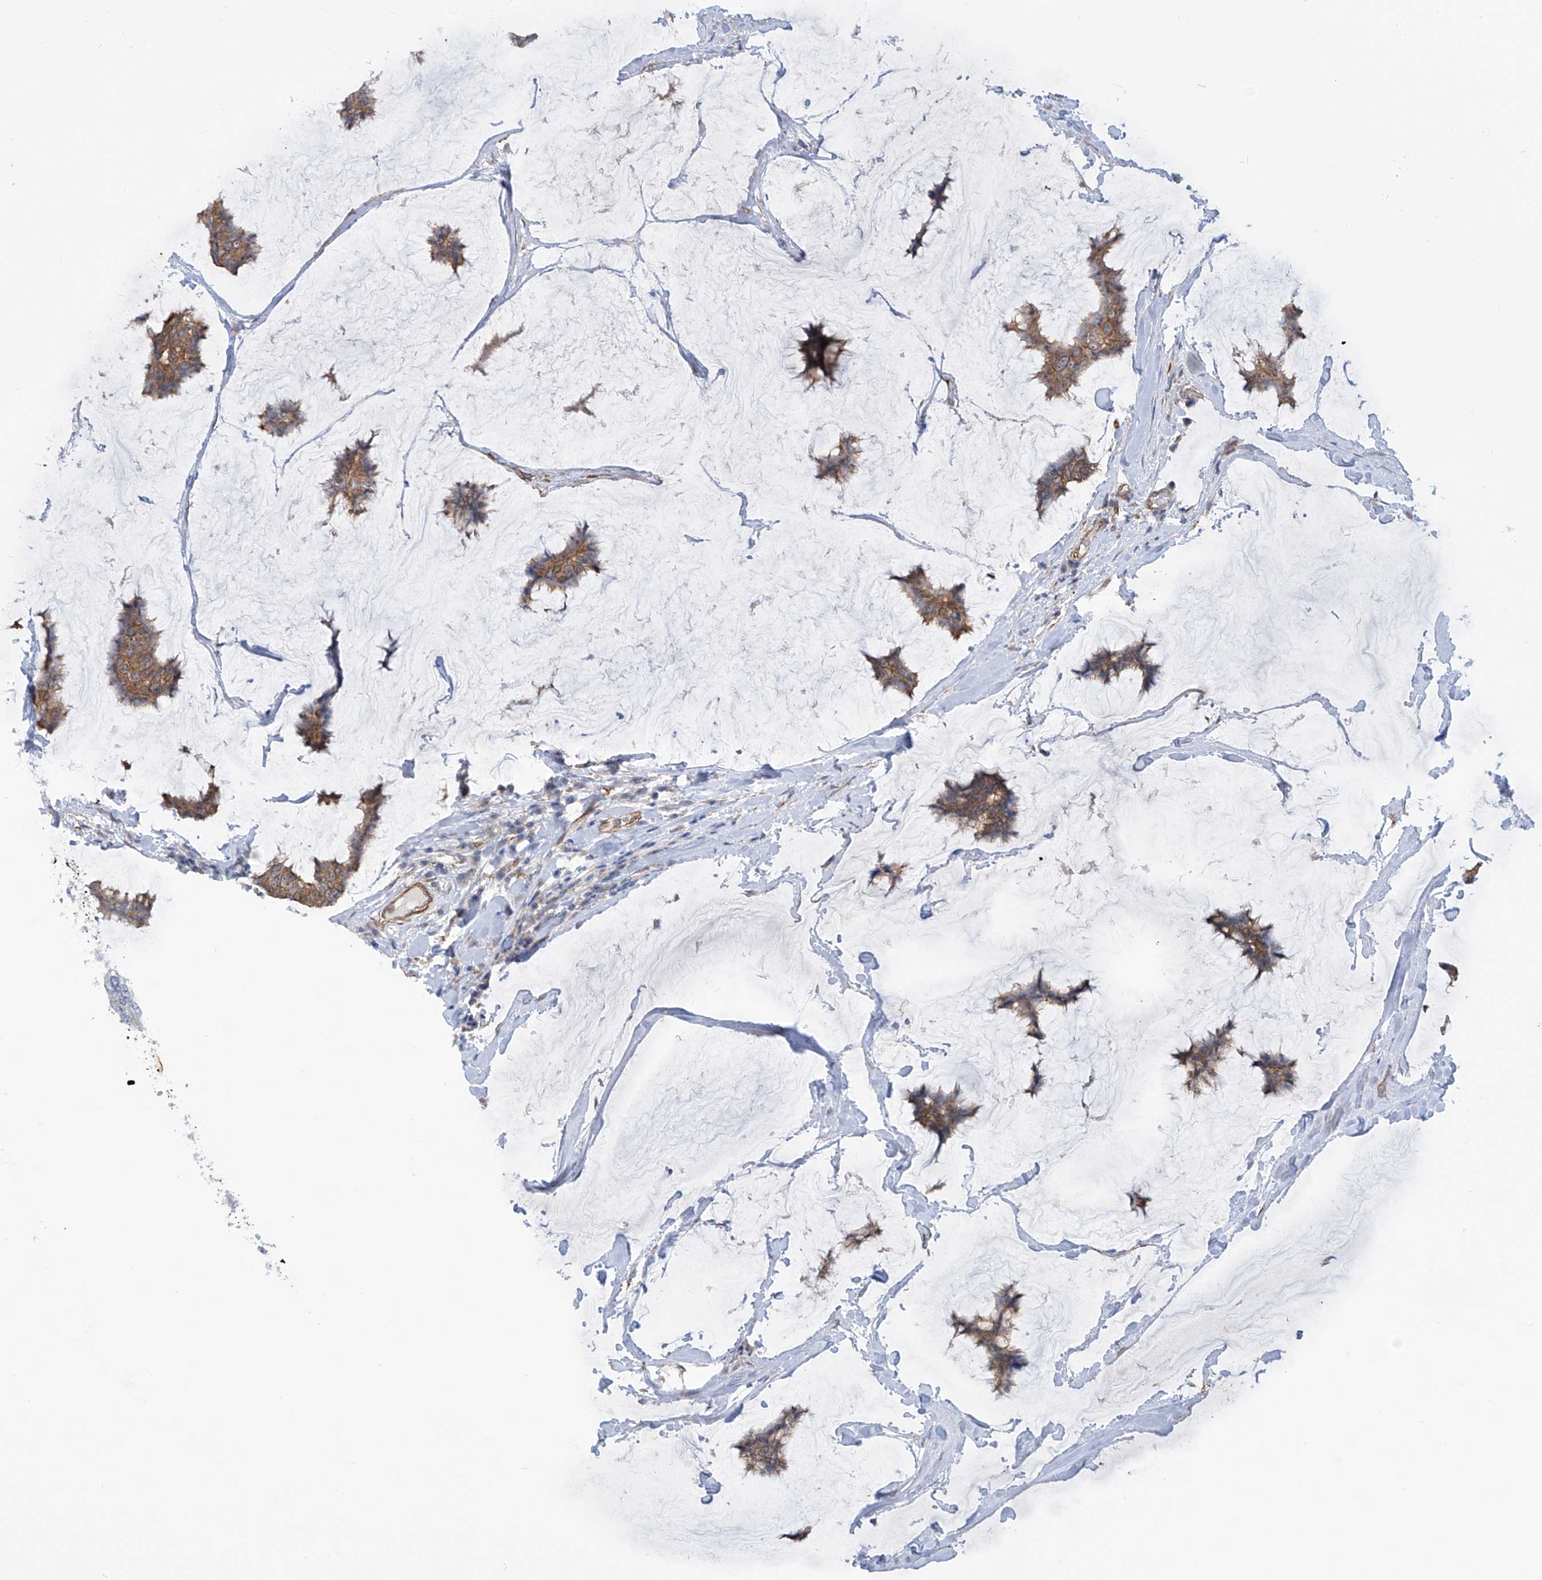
{"staining": {"intensity": "moderate", "quantity": ">75%", "location": "cytoplasmic/membranous"}, "tissue": "breast cancer", "cell_type": "Tumor cells", "image_type": "cancer", "snomed": [{"axis": "morphology", "description": "Duct carcinoma"}, {"axis": "topography", "description": "Breast"}], "caption": "Intraductal carcinoma (breast) stained with a brown dye exhibits moderate cytoplasmic/membranous positive expression in approximately >75% of tumor cells.", "gene": "ZNF490", "patient": {"sex": "female", "age": 93}}